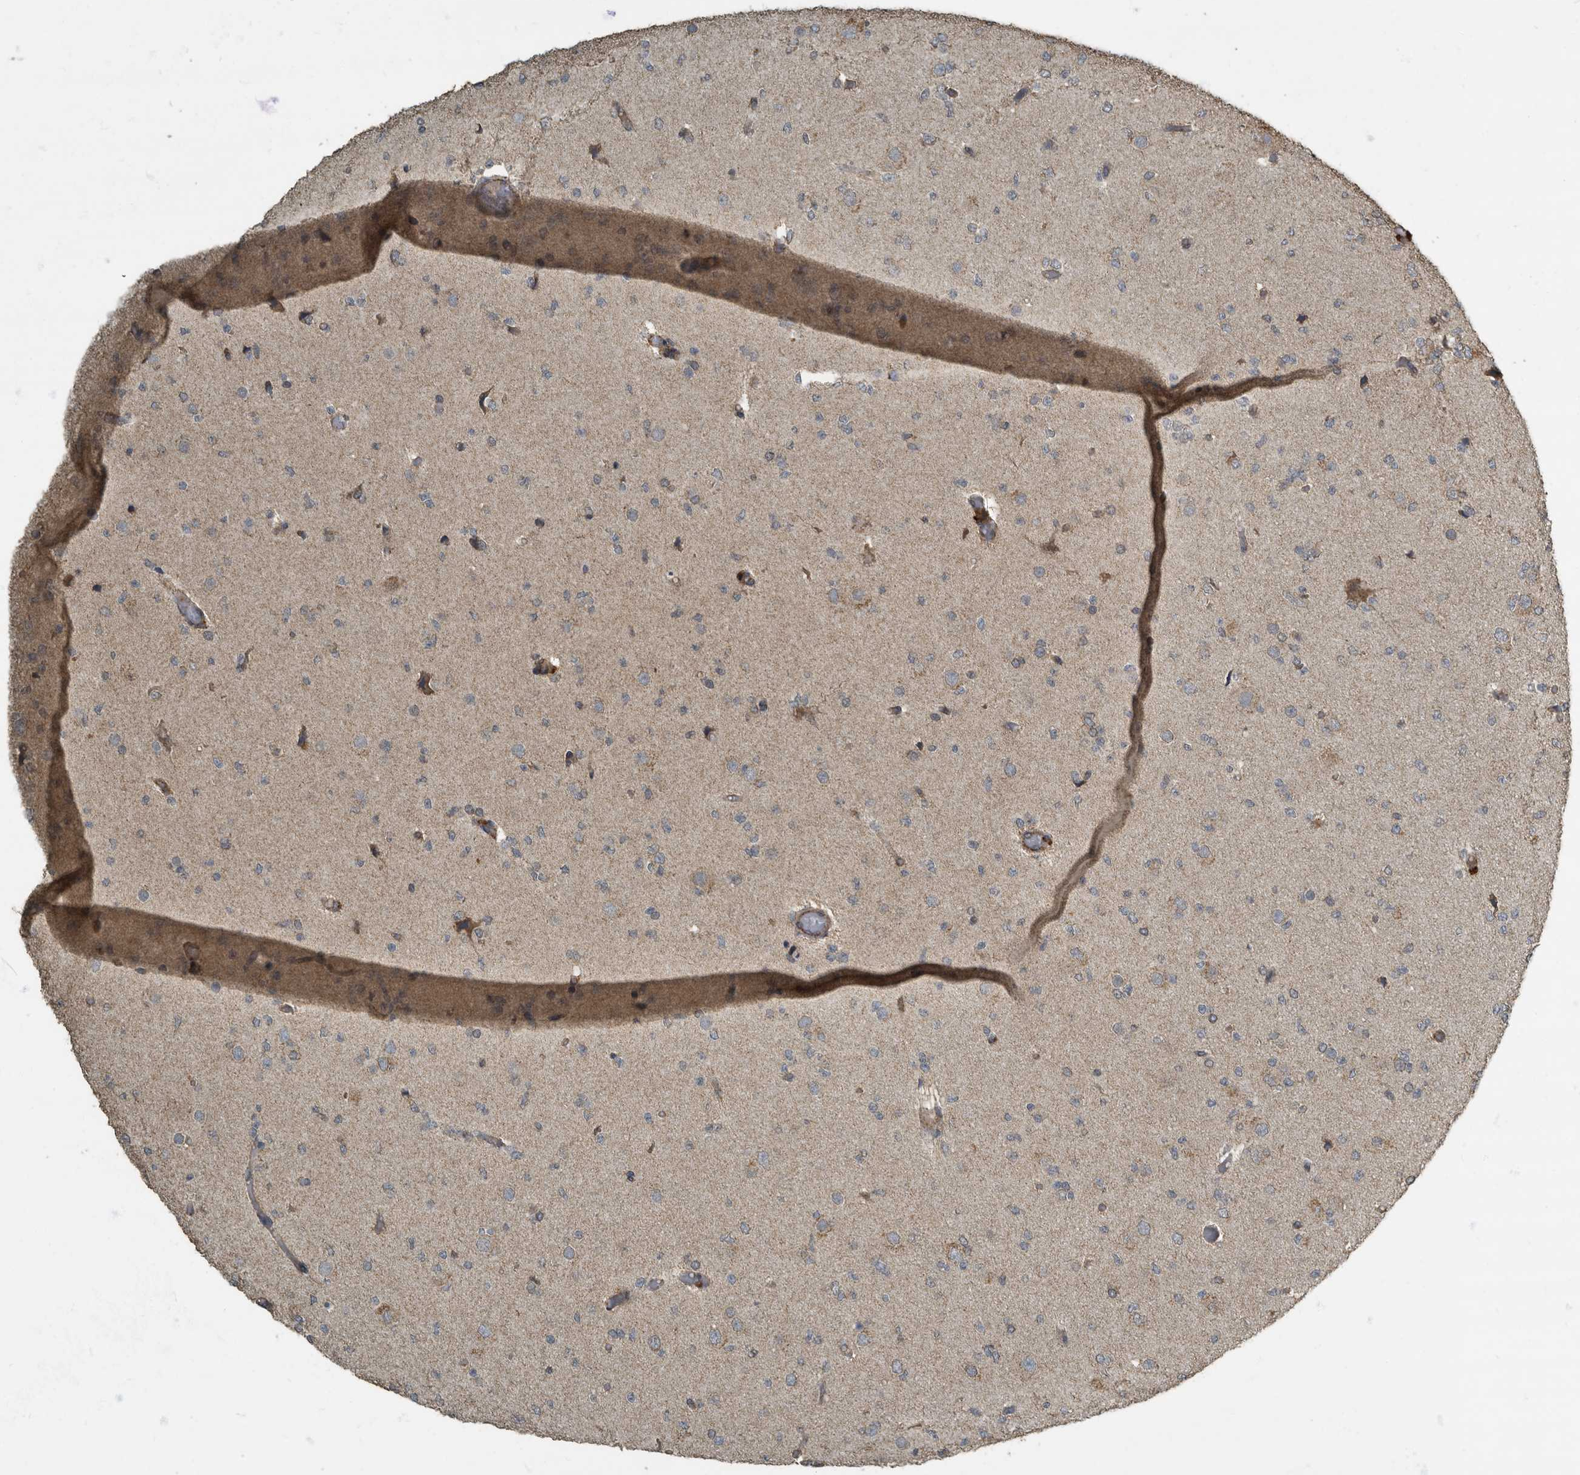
{"staining": {"intensity": "weak", "quantity": "<25%", "location": "cytoplasmic/membranous"}, "tissue": "glioma", "cell_type": "Tumor cells", "image_type": "cancer", "snomed": [{"axis": "morphology", "description": "Glioma, malignant, Low grade"}, {"axis": "topography", "description": "Brain"}], "caption": "The histopathology image displays no significant staining in tumor cells of glioma.", "gene": "IL15RA", "patient": {"sex": "female", "age": 22}}